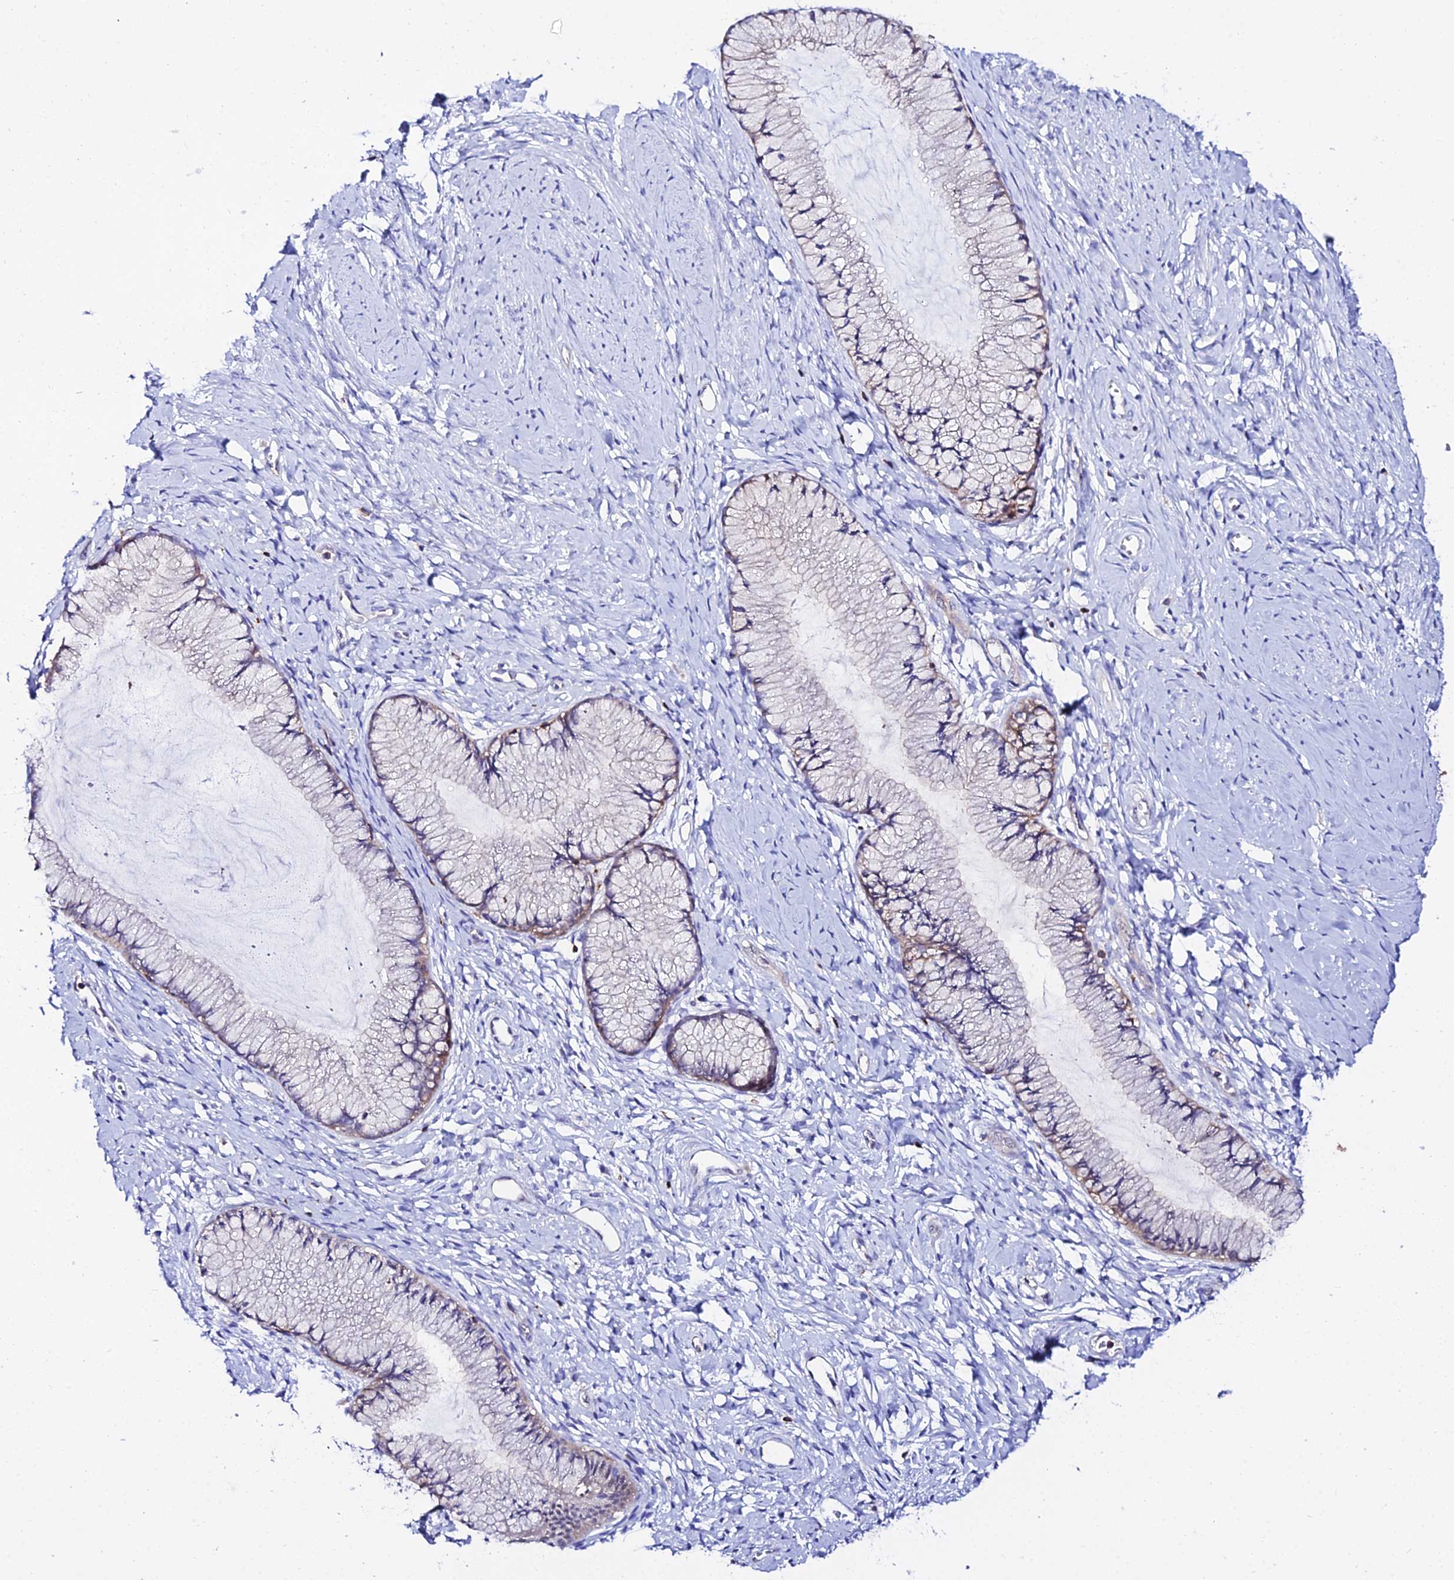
{"staining": {"intensity": "weak", "quantity": "25%-75%", "location": "cytoplasmic/membranous"}, "tissue": "cervix", "cell_type": "Glandular cells", "image_type": "normal", "snomed": [{"axis": "morphology", "description": "Normal tissue, NOS"}, {"axis": "topography", "description": "Cervix"}], "caption": "Immunohistochemistry of unremarkable human cervix demonstrates low levels of weak cytoplasmic/membranous positivity in about 25%-75% of glandular cells.", "gene": "S100A16", "patient": {"sex": "female", "age": 42}}